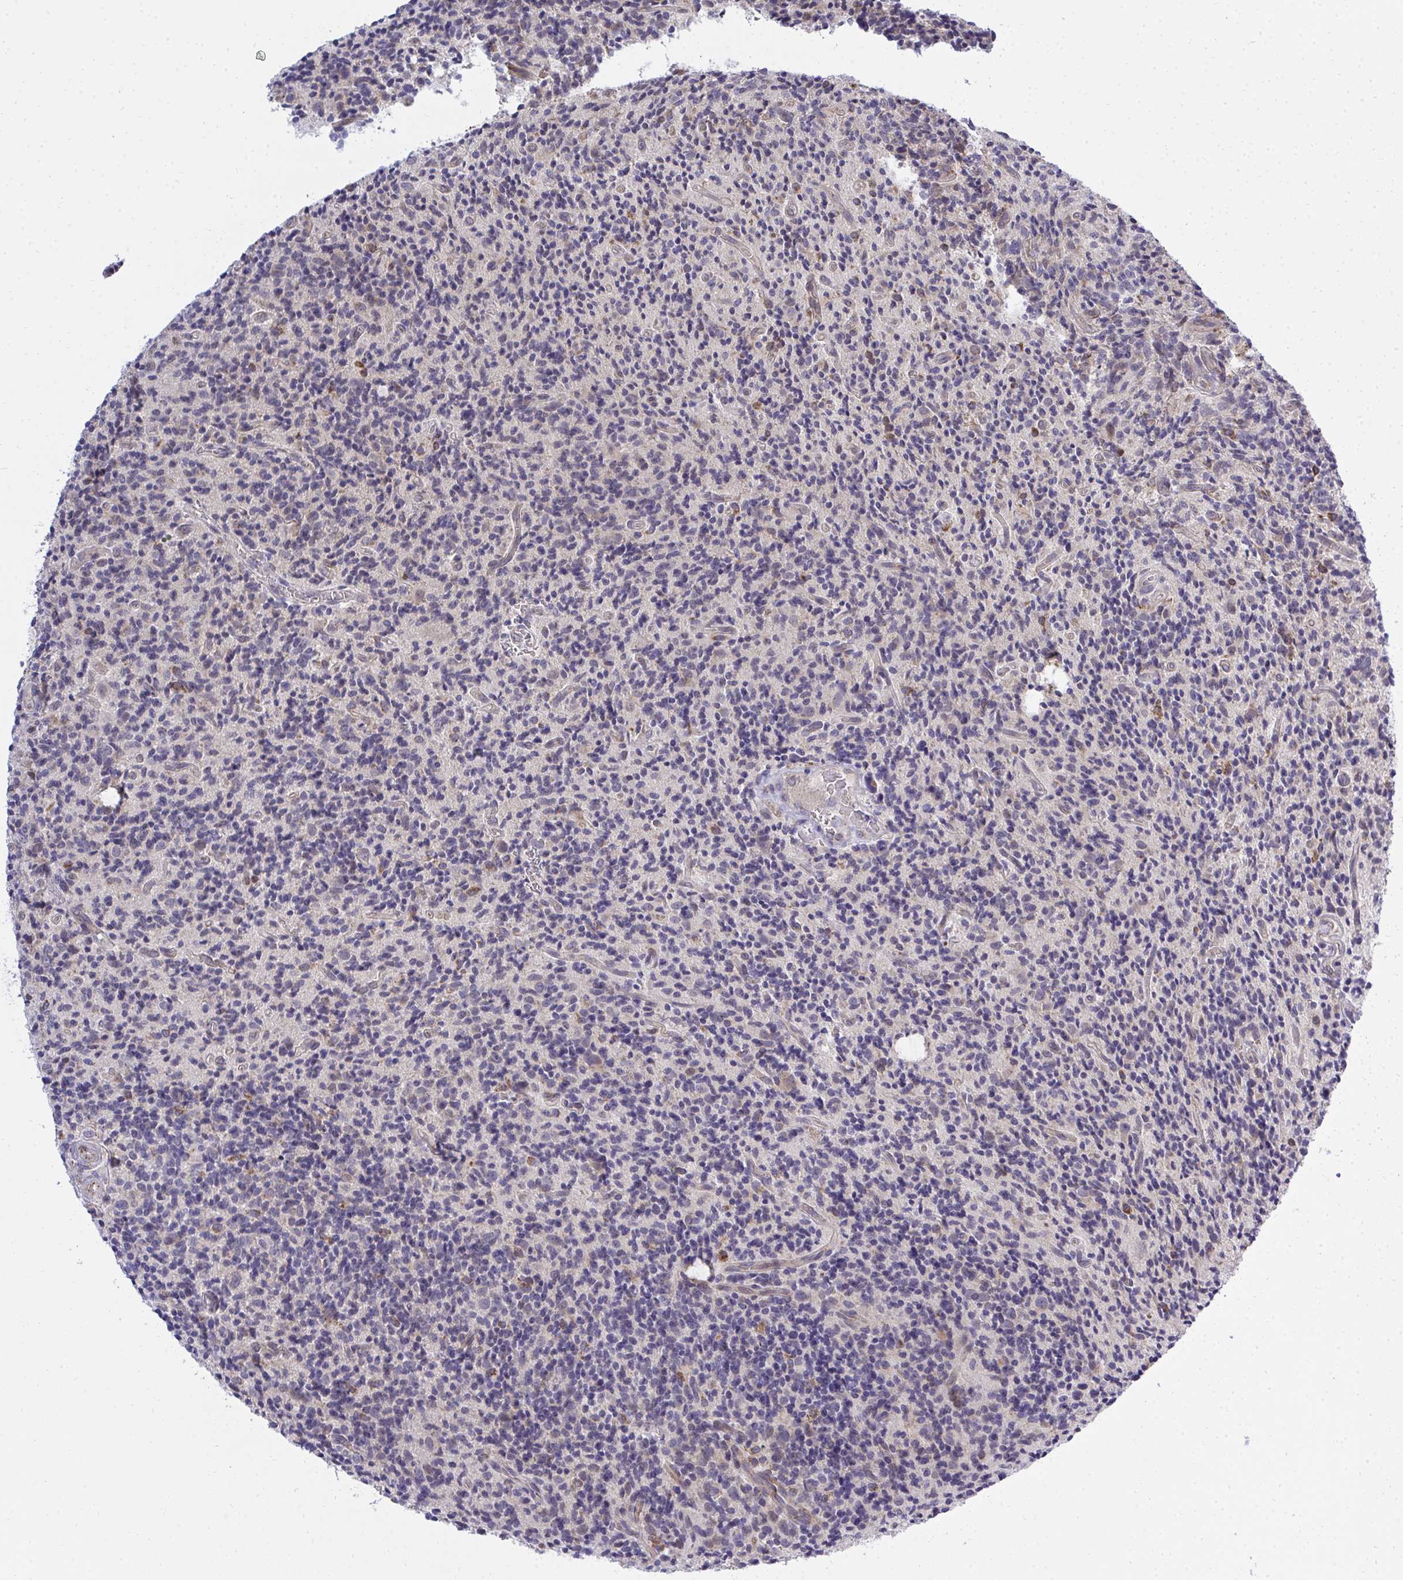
{"staining": {"intensity": "negative", "quantity": "none", "location": "none"}, "tissue": "glioma", "cell_type": "Tumor cells", "image_type": "cancer", "snomed": [{"axis": "morphology", "description": "Glioma, malignant, High grade"}, {"axis": "topography", "description": "Brain"}], "caption": "The immunohistochemistry histopathology image has no significant expression in tumor cells of malignant glioma (high-grade) tissue. The staining was performed using DAB (3,3'-diaminobenzidine) to visualize the protein expression in brown, while the nuclei were stained in blue with hematoxylin (Magnification: 20x).", "gene": "XAF1", "patient": {"sex": "male", "age": 76}}